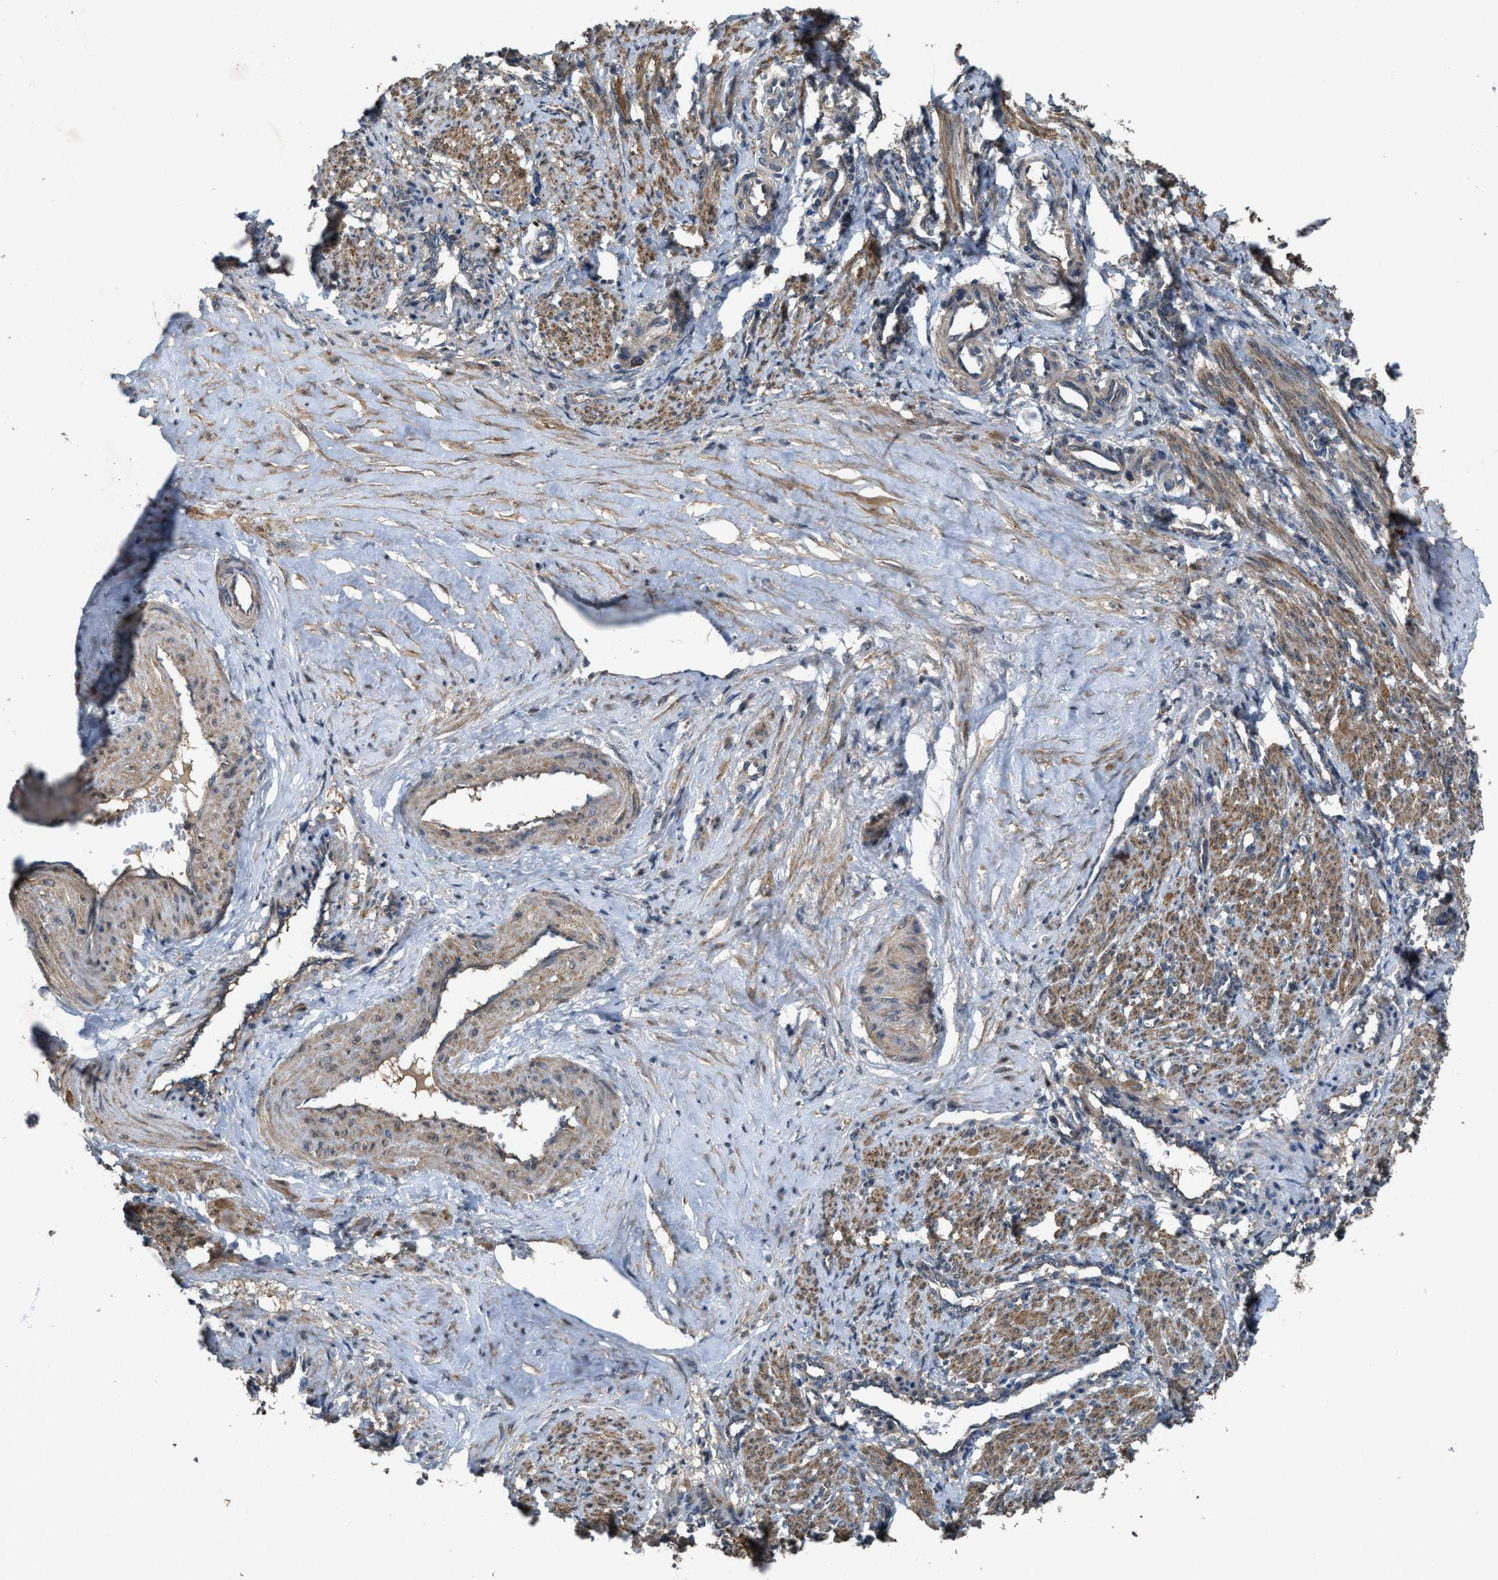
{"staining": {"intensity": "moderate", "quantity": ">75%", "location": "cytoplasmic/membranous"}, "tissue": "smooth muscle", "cell_type": "Smooth muscle cells", "image_type": "normal", "snomed": [{"axis": "morphology", "description": "Normal tissue, NOS"}, {"axis": "topography", "description": "Endometrium"}], "caption": "Approximately >75% of smooth muscle cells in normal human smooth muscle exhibit moderate cytoplasmic/membranous protein expression as visualized by brown immunohistochemical staining.", "gene": "PDP2", "patient": {"sex": "female", "age": 33}}